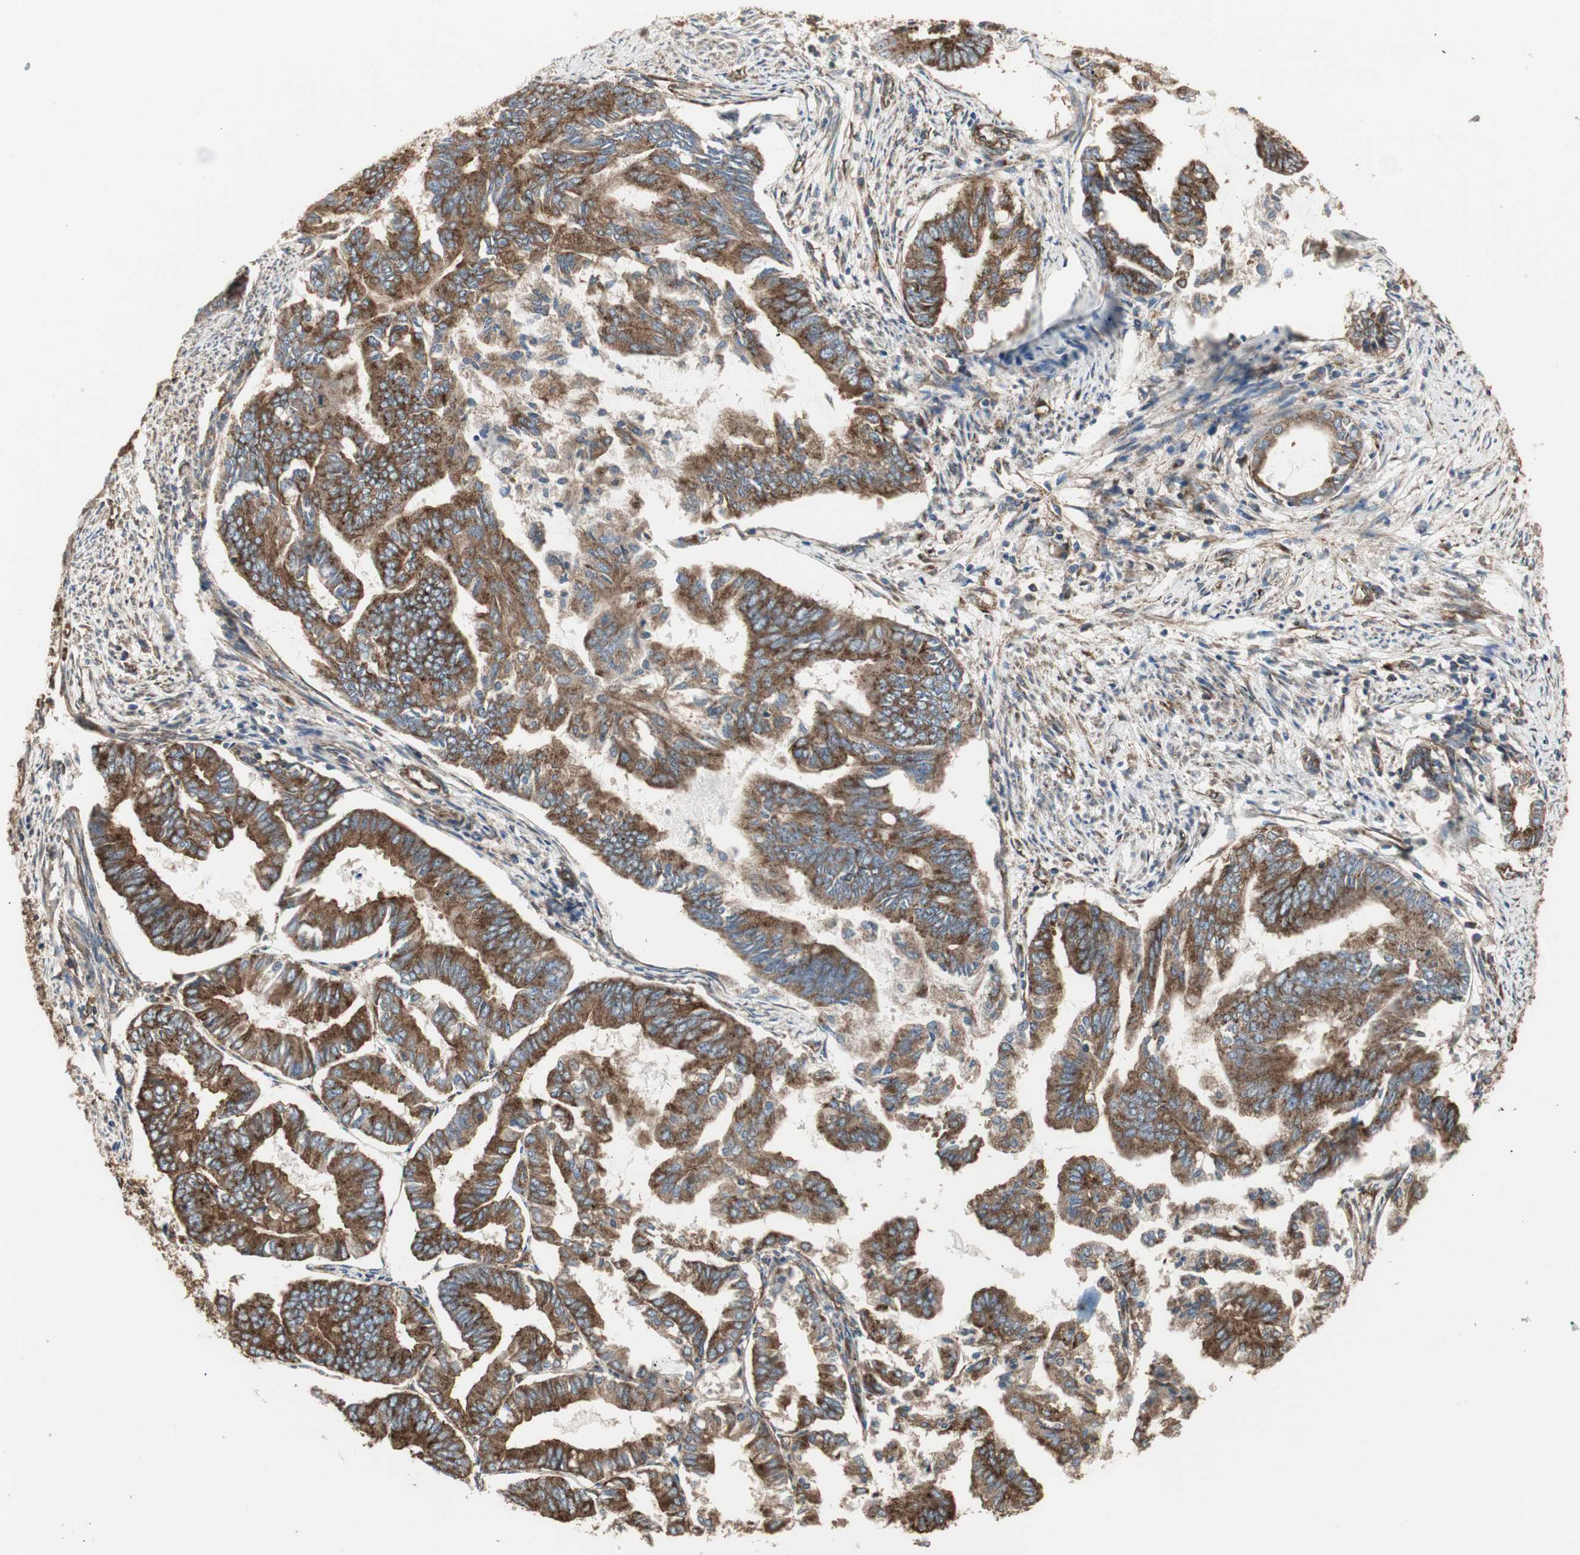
{"staining": {"intensity": "strong", "quantity": ">75%", "location": "cytoplasmic/membranous"}, "tissue": "endometrial cancer", "cell_type": "Tumor cells", "image_type": "cancer", "snomed": [{"axis": "morphology", "description": "Adenocarcinoma, NOS"}, {"axis": "topography", "description": "Endometrium"}], "caption": "Immunohistochemical staining of human endometrial cancer (adenocarcinoma) reveals high levels of strong cytoplasmic/membranous positivity in approximately >75% of tumor cells.", "gene": "H6PD", "patient": {"sex": "female", "age": 86}}